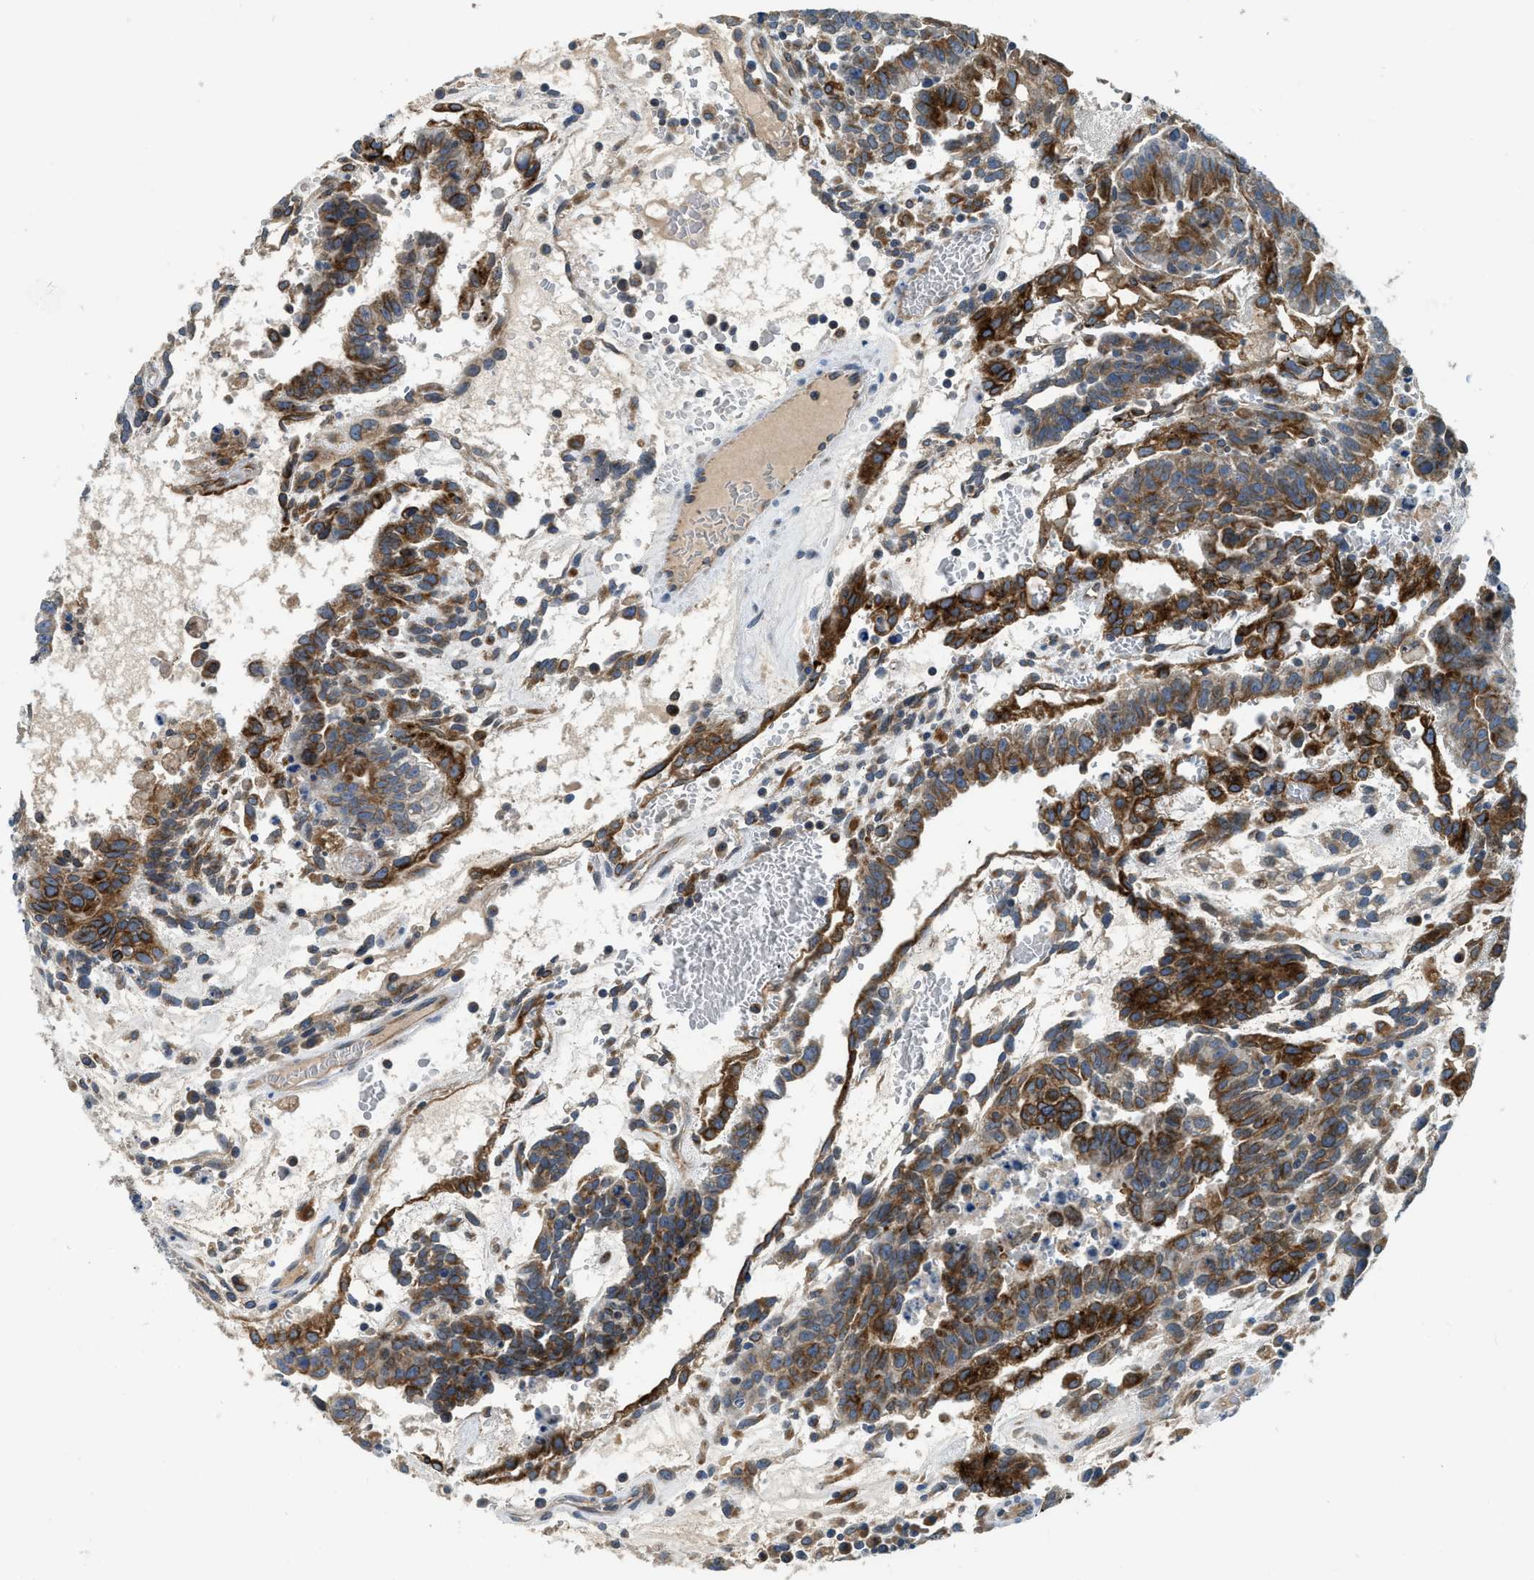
{"staining": {"intensity": "strong", "quantity": ">75%", "location": "cytoplasmic/membranous"}, "tissue": "testis cancer", "cell_type": "Tumor cells", "image_type": "cancer", "snomed": [{"axis": "morphology", "description": "Seminoma, NOS"}, {"axis": "morphology", "description": "Carcinoma, Embryonal, NOS"}, {"axis": "topography", "description": "Testis"}], "caption": "Immunohistochemical staining of testis embryonal carcinoma shows strong cytoplasmic/membranous protein positivity in approximately >75% of tumor cells.", "gene": "BCAP31", "patient": {"sex": "male", "age": 52}}